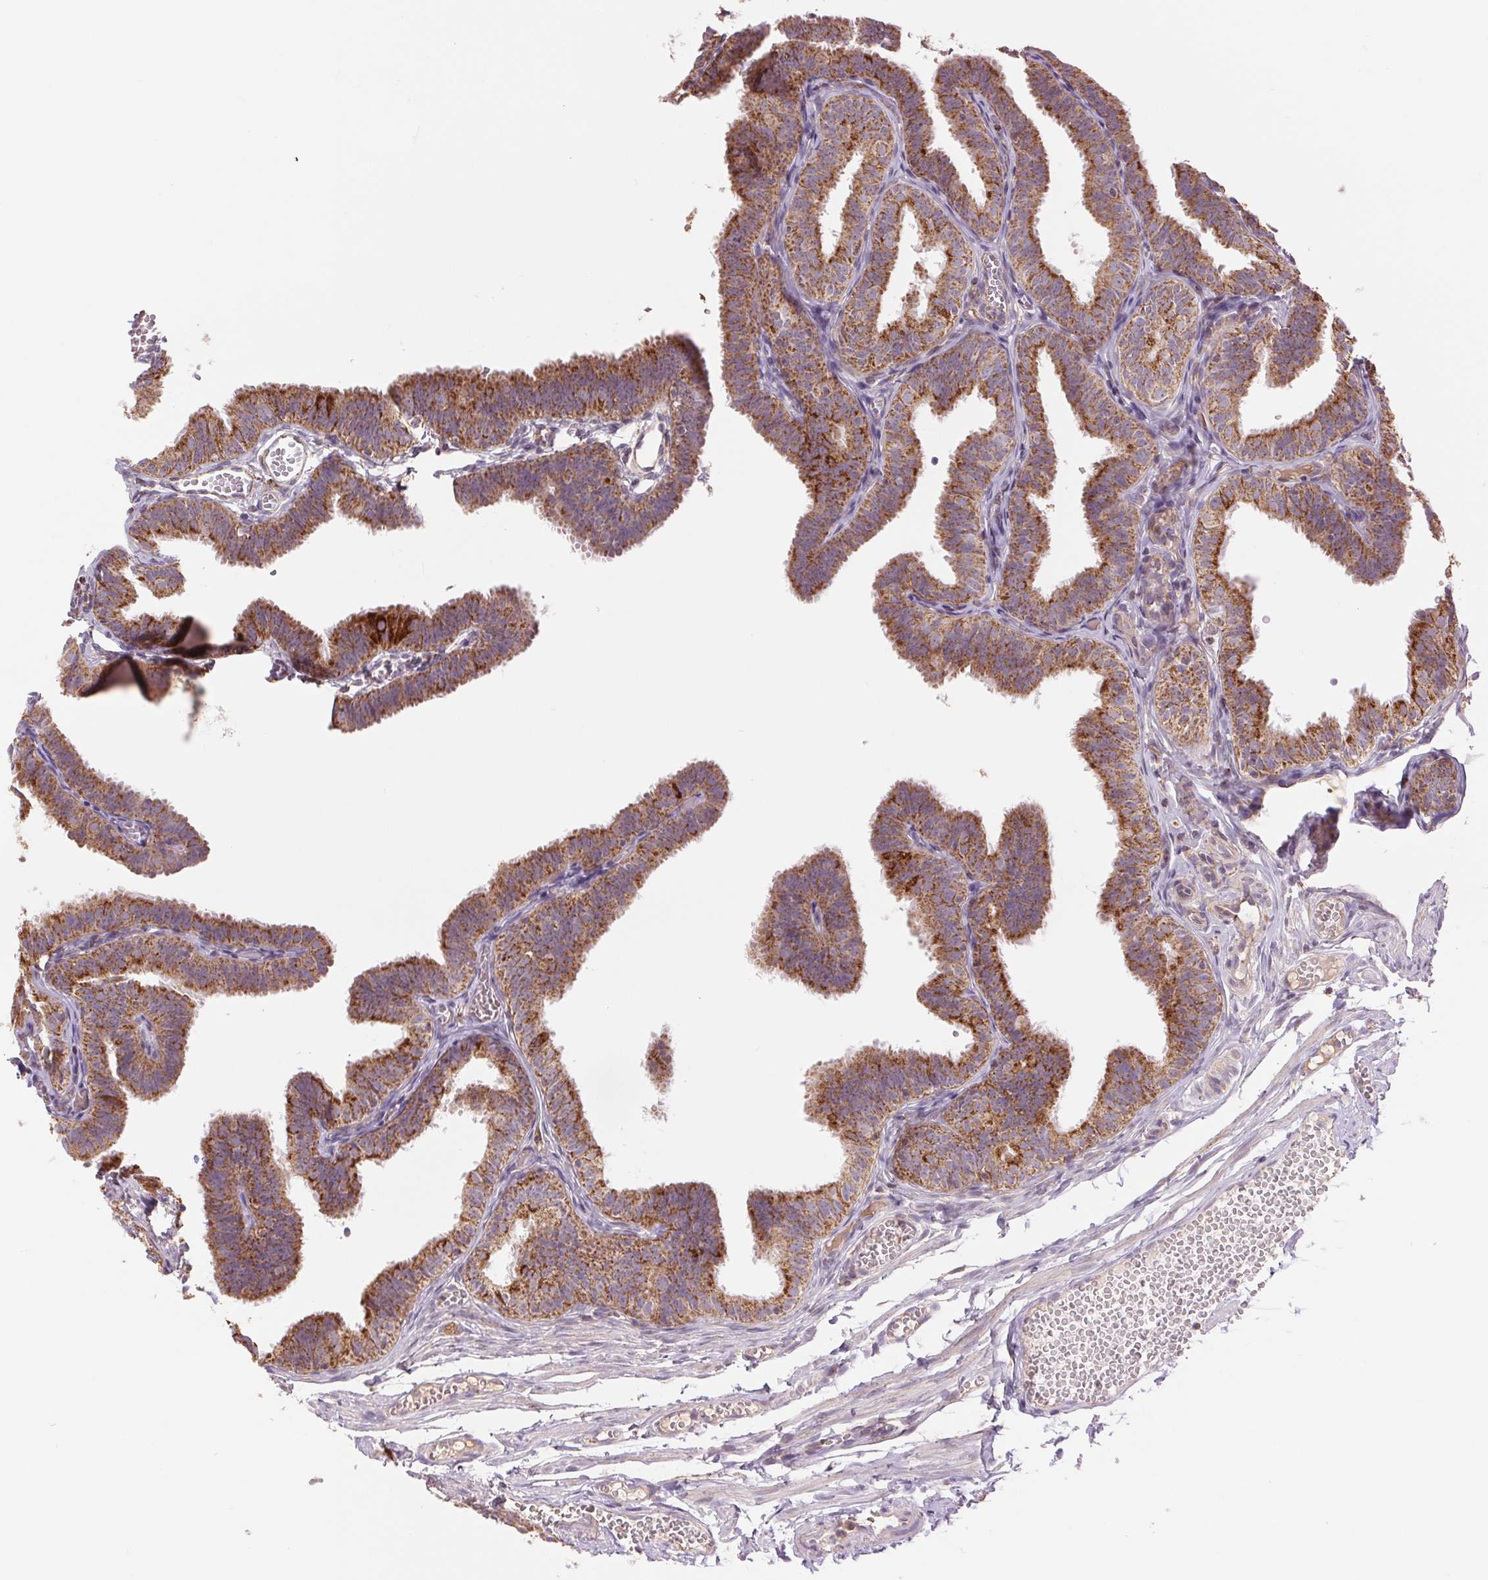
{"staining": {"intensity": "moderate", "quantity": ">75%", "location": "cytoplasmic/membranous"}, "tissue": "fallopian tube", "cell_type": "Glandular cells", "image_type": "normal", "snomed": [{"axis": "morphology", "description": "Normal tissue, NOS"}, {"axis": "topography", "description": "Fallopian tube"}], "caption": "Human fallopian tube stained for a protein (brown) exhibits moderate cytoplasmic/membranous positive expression in about >75% of glandular cells.", "gene": "DGUOK", "patient": {"sex": "female", "age": 25}}